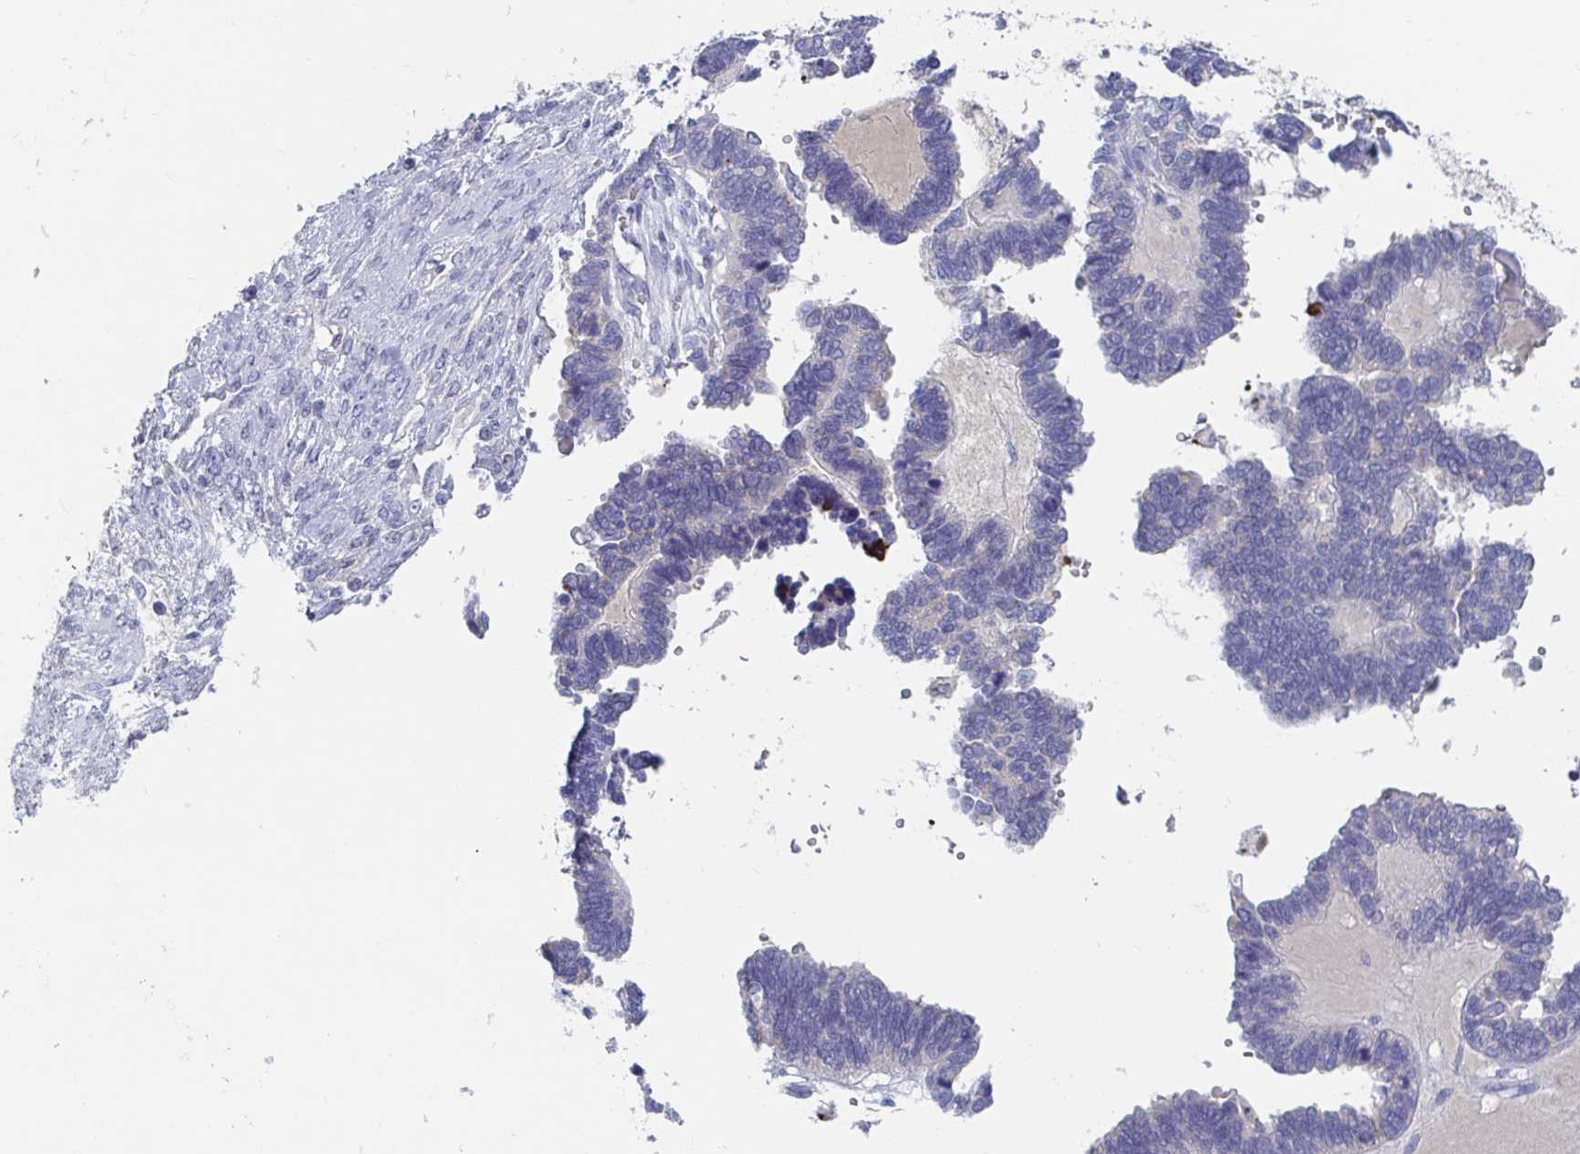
{"staining": {"intensity": "negative", "quantity": "none", "location": "none"}, "tissue": "ovarian cancer", "cell_type": "Tumor cells", "image_type": "cancer", "snomed": [{"axis": "morphology", "description": "Cystadenocarcinoma, serous, NOS"}, {"axis": "topography", "description": "Ovary"}], "caption": "The immunohistochemistry (IHC) micrograph has no significant positivity in tumor cells of ovarian cancer (serous cystadenocarcinoma) tissue.", "gene": "GPR148", "patient": {"sex": "female", "age": 51}}